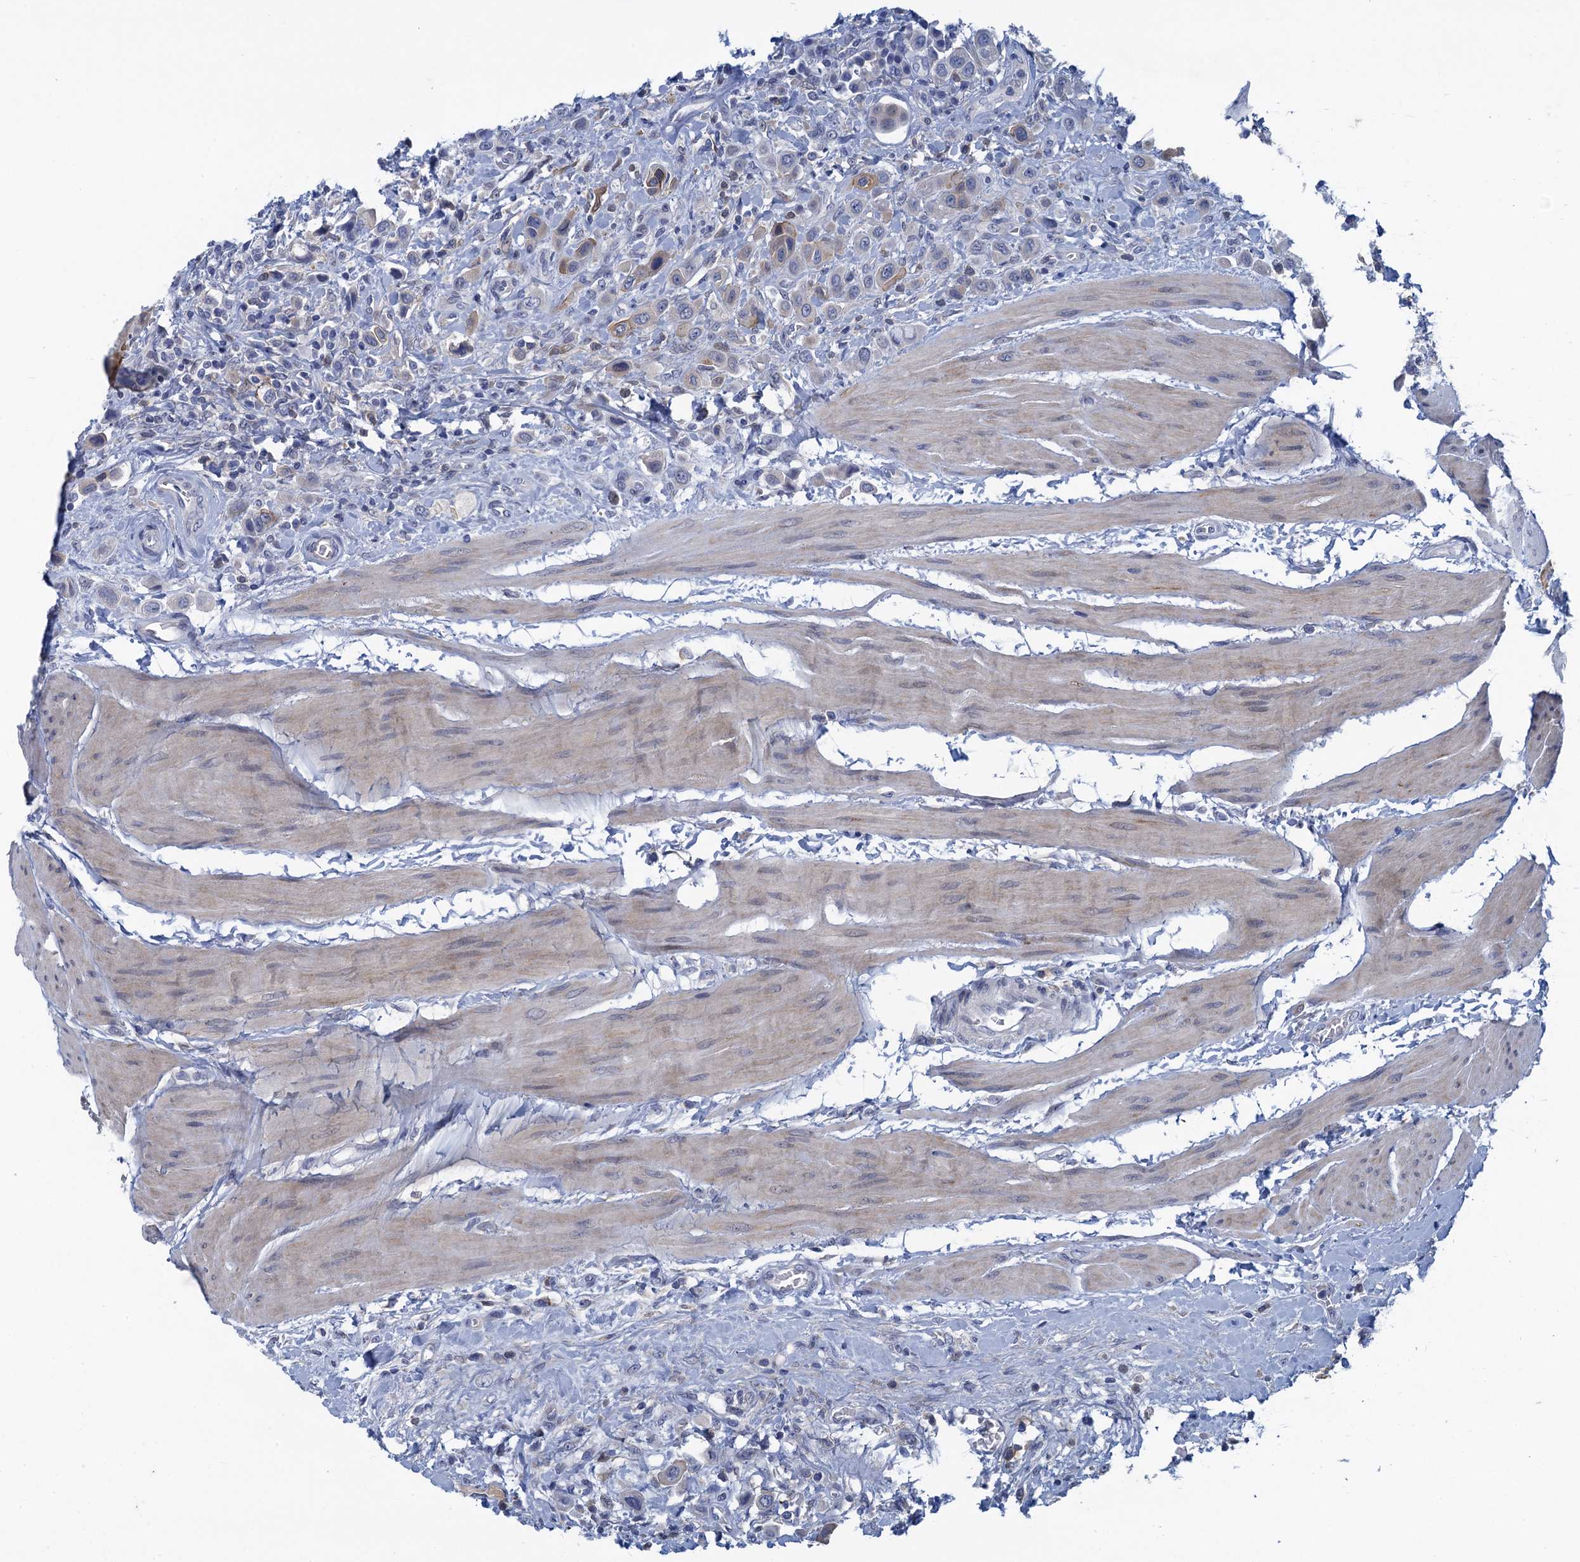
{"staining": {"intensity": "moderate", "quantity": "<25%", "location": "cytoplasmic/membranous"}, "tissue": "urothelial cancer", "cell_type": "Tumor cells", "image_type": "cancer", "snomed": [{"axis": "morphology", "description": "Urothelial carcinoma, High grade"}, {"axis": "topography", "description": "Urinary bladder"}], "caption": "Brown immunohistochemical staining in urothelial carcinoma (high-grade) reveals moderate cytoplasmic/membranous positivity in approximately <25% of tumor cells.", "gene": "SCEL", "patient": {"sex": "male", "age": 50}}